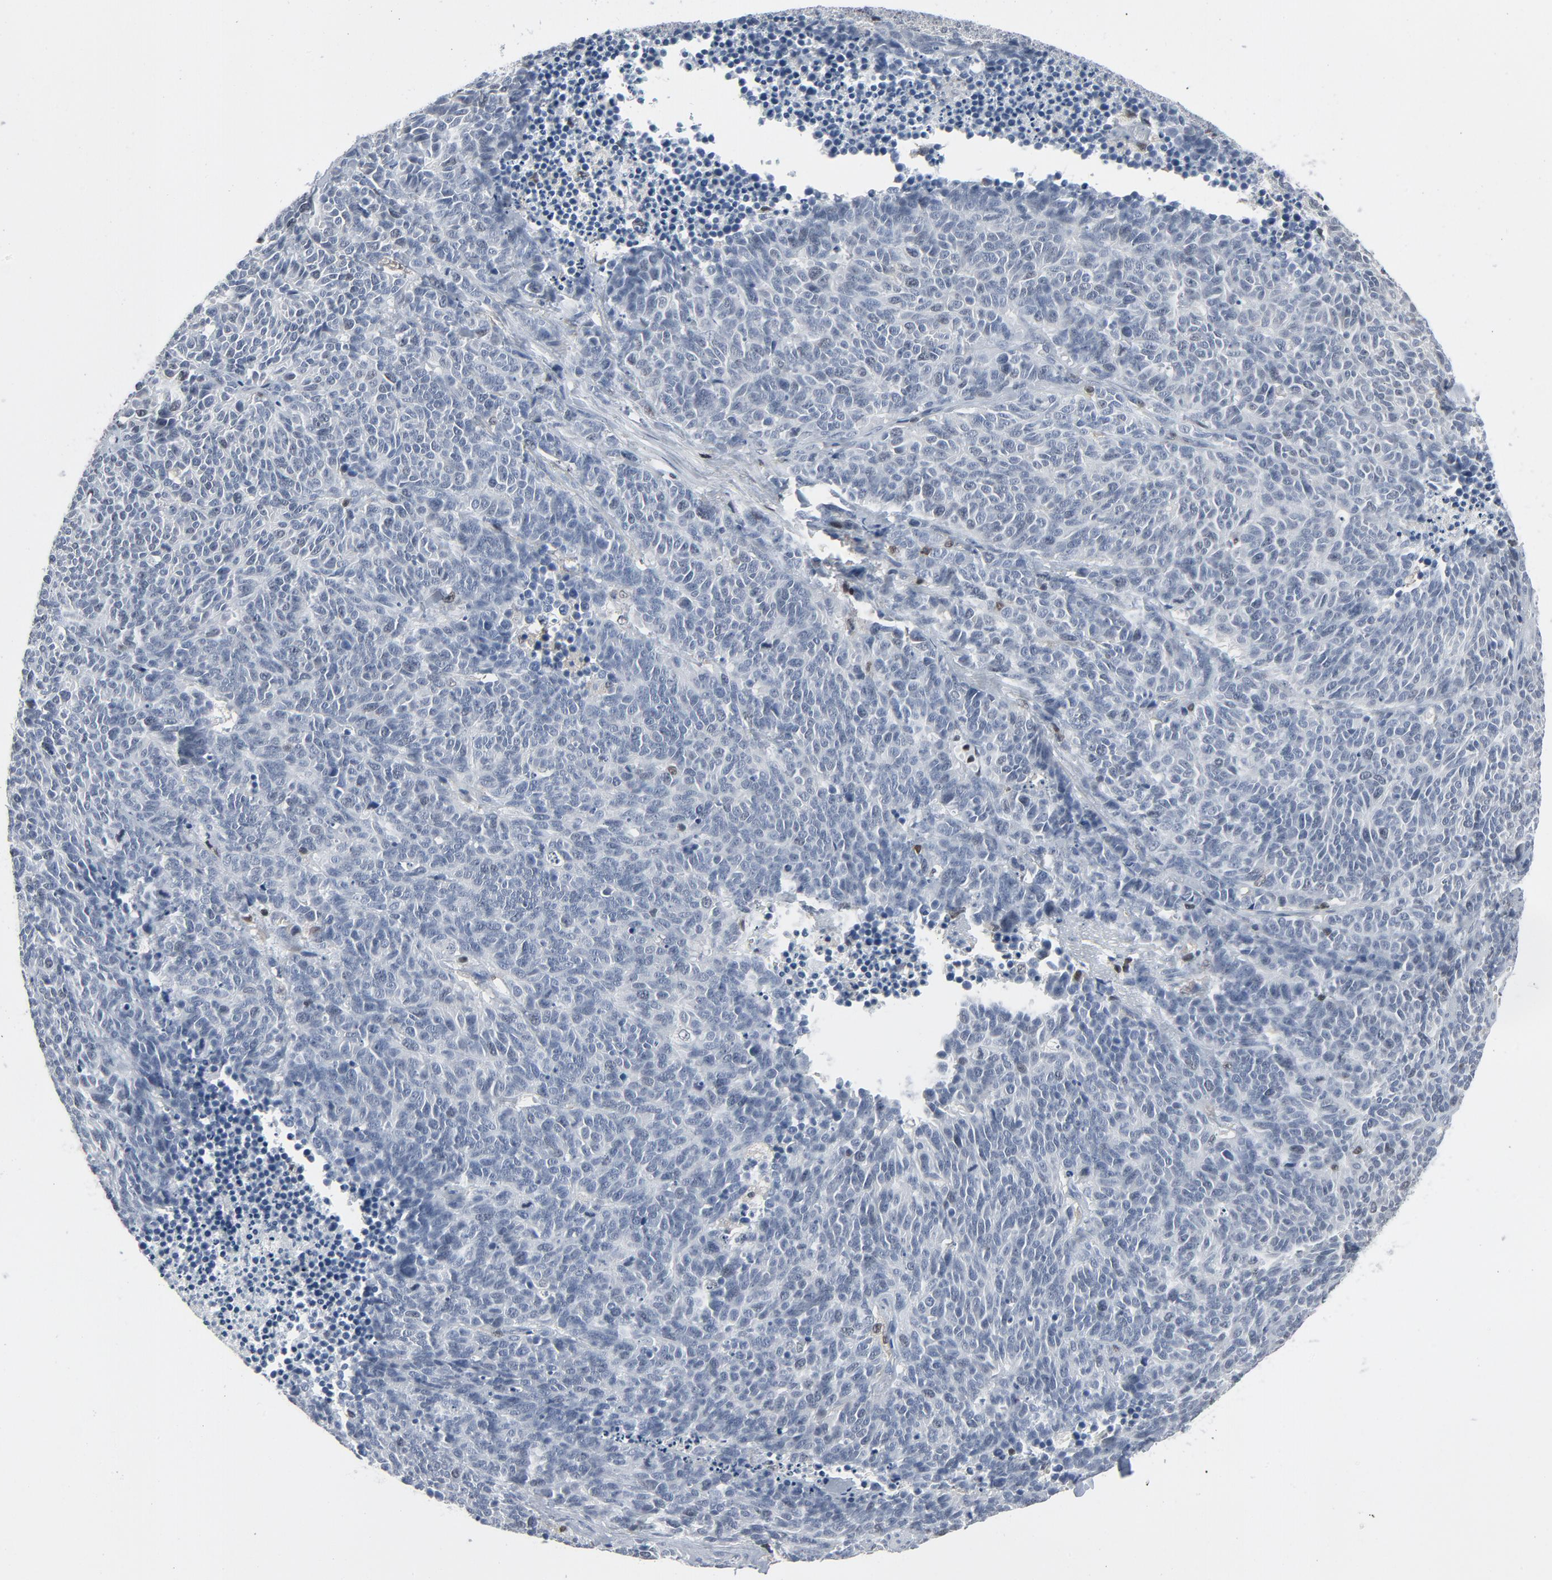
{"staining": {"intensity": "negative", "quantity": "none", "location": "none"}, "tissue": "lung cancer", "cell_type": "Tumor cells", "image_type": "cancer", "snomed": [{"axis": "morphology", "description": "Neoplasm, malignant, NOS"}, {"axis": "topography", "description": "Lung"}], "caption": "Human malignant neoplasm (lung) stained for a protein using immunohistochemistry reveals no expression in tumor cells.", "gene": "STAT5A", "patient": {"sex": "female", "age": 58}}